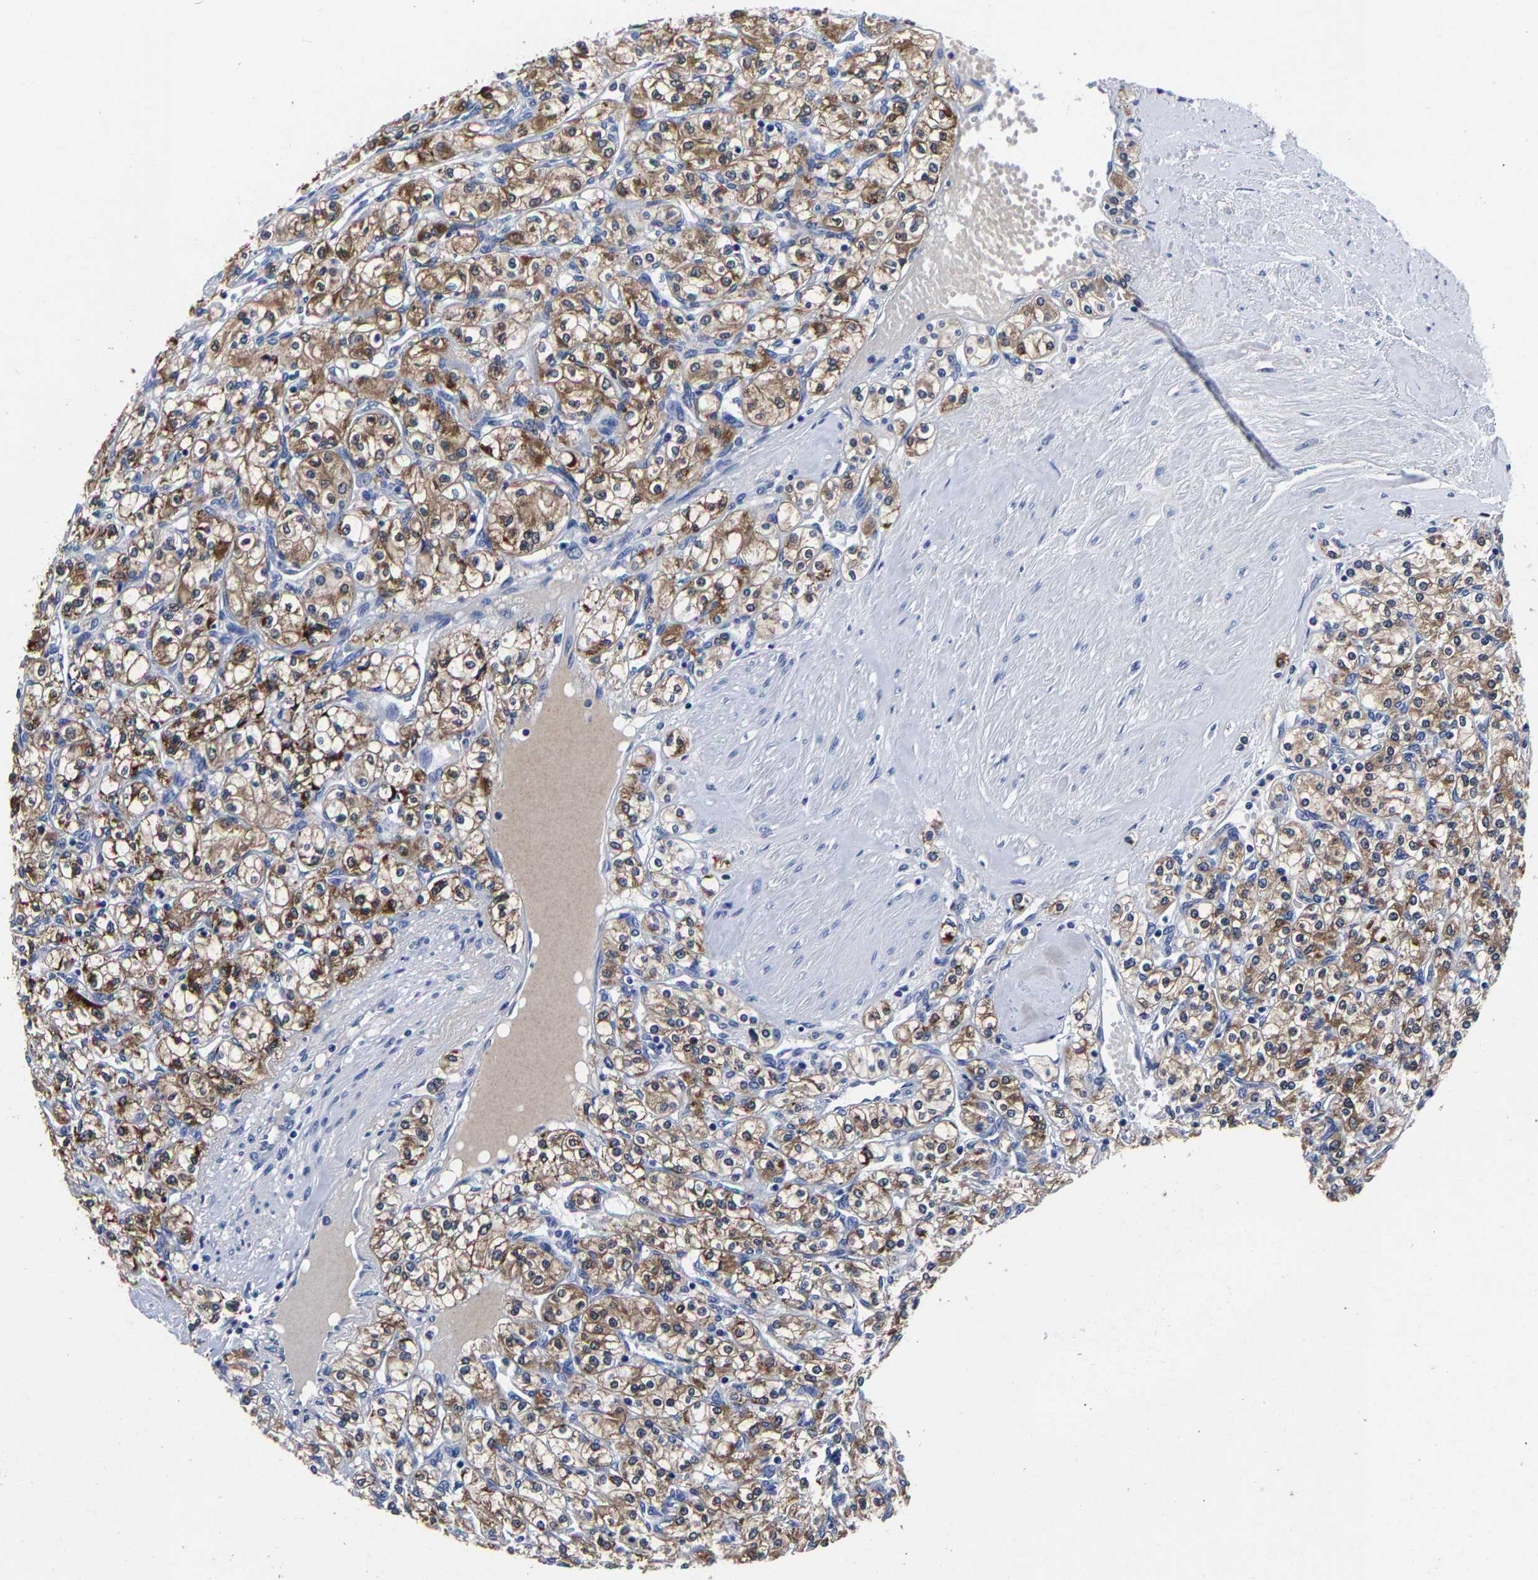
{"staining": {"intensity": "moderate", "quantity": ">75%", "location": "cytoplasmic/membranous"}, "tissue": "renal cancer", "cell_type": "Tumor cells", "image_type": "cancer", "snomed": [{"axis": "morphology", "description": "Adenocarcinoma, NOS"}, {"axis": "topography", "description": "Kidney"}], "caption": "Protein expression by IHC reveals moderate cytoplasmic/membranous positivity in about >75% of tumor cells in renal cancer (adenocarcinoma).", "gene": "PSPH", "patient": {"sex": "male", "age": 77}}